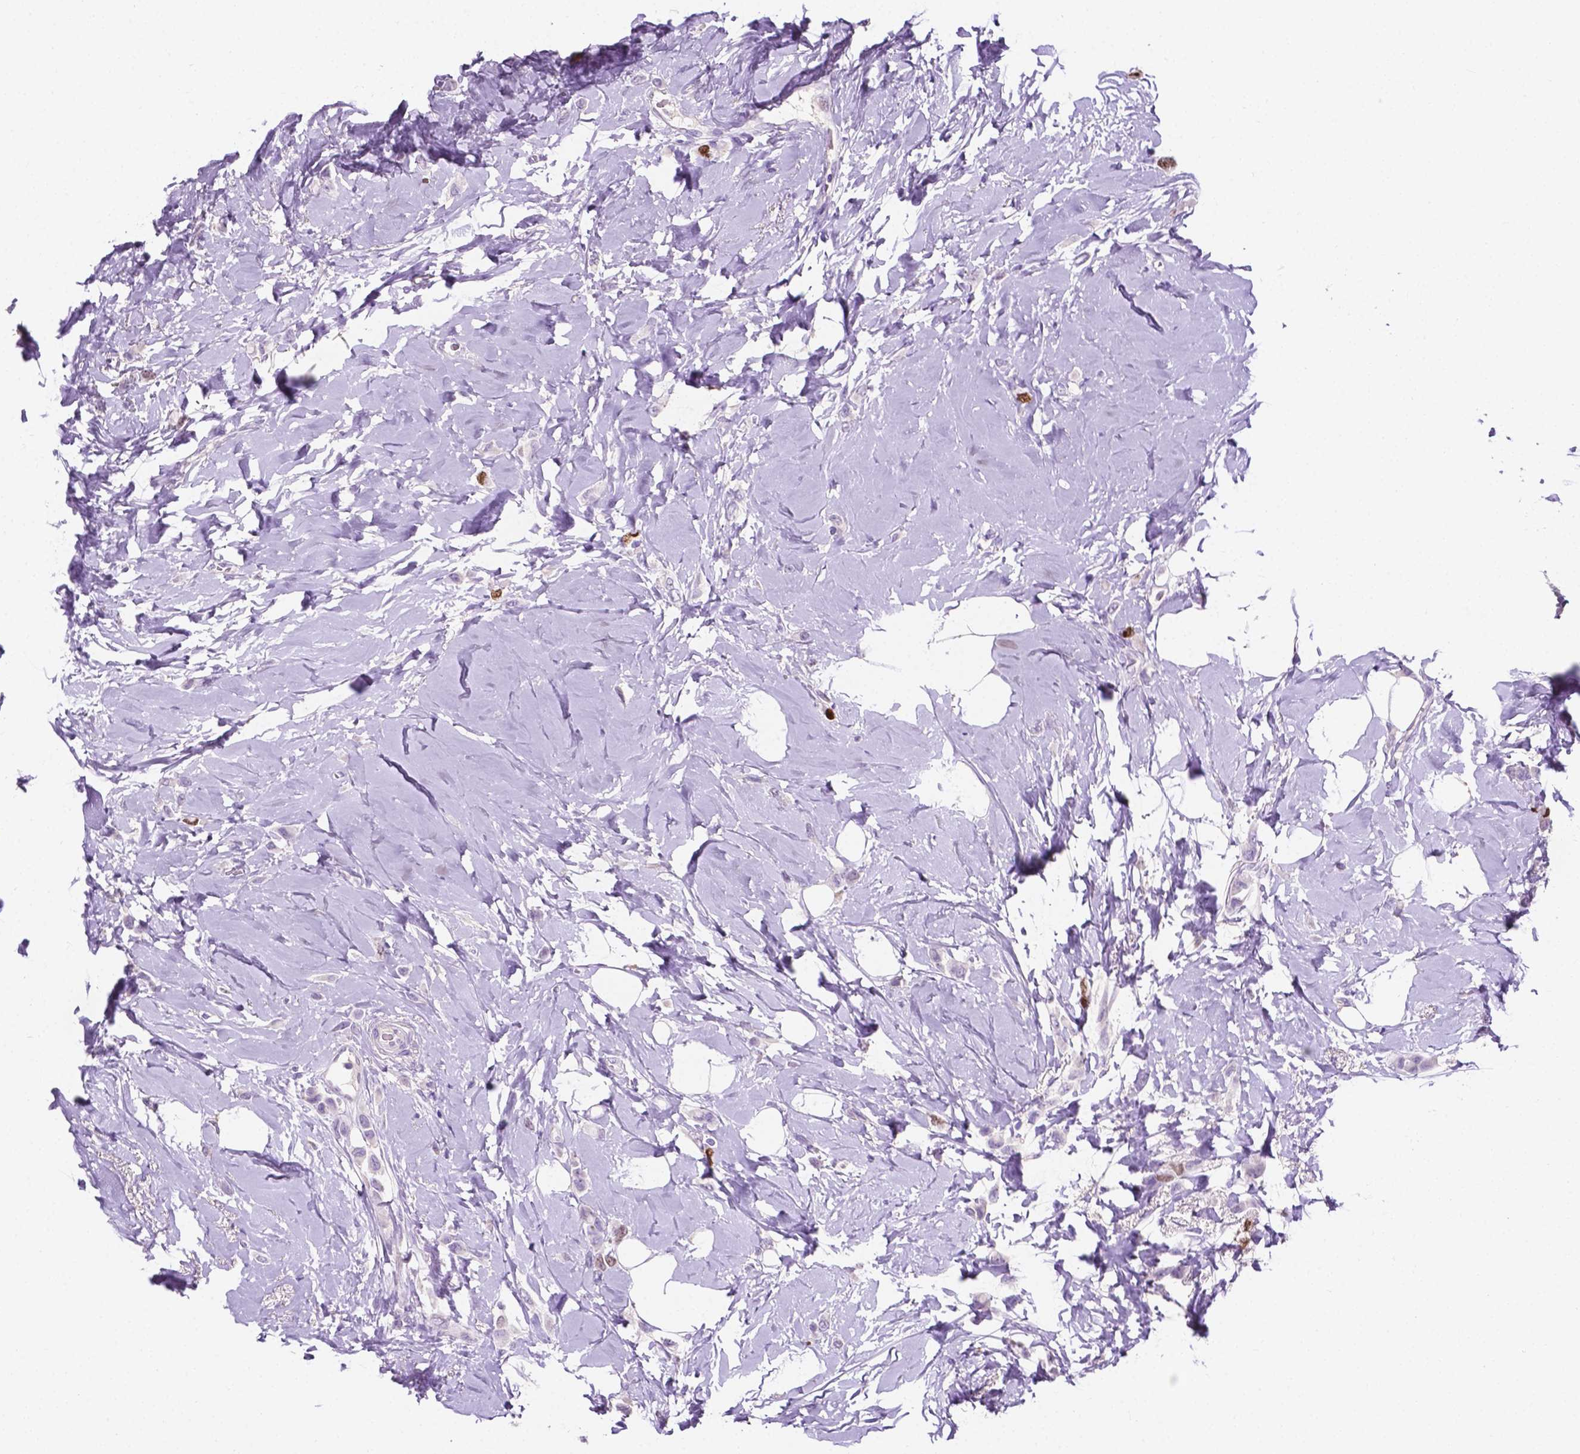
{"staining": {"intensity": "moderate", "quantity": "<25%", "location": "nuclear"}, "tissue": "breast cancer", "cell_type": "Tumor cells", "image_type": "cancer", "snomed": [{"axis": "morphology", "description": "Lobular carcinoma"}, {"axis": "topography", "description": "Breast"}], "caption": "Protein expression analysis of human breast lobular carcinoma reveals moderate nuclear positivity in about <25% of tumor cells. Nuclei are stained in blue.", "gene": "SIAH2", "patient": {"sex": "female", "age": 66}}